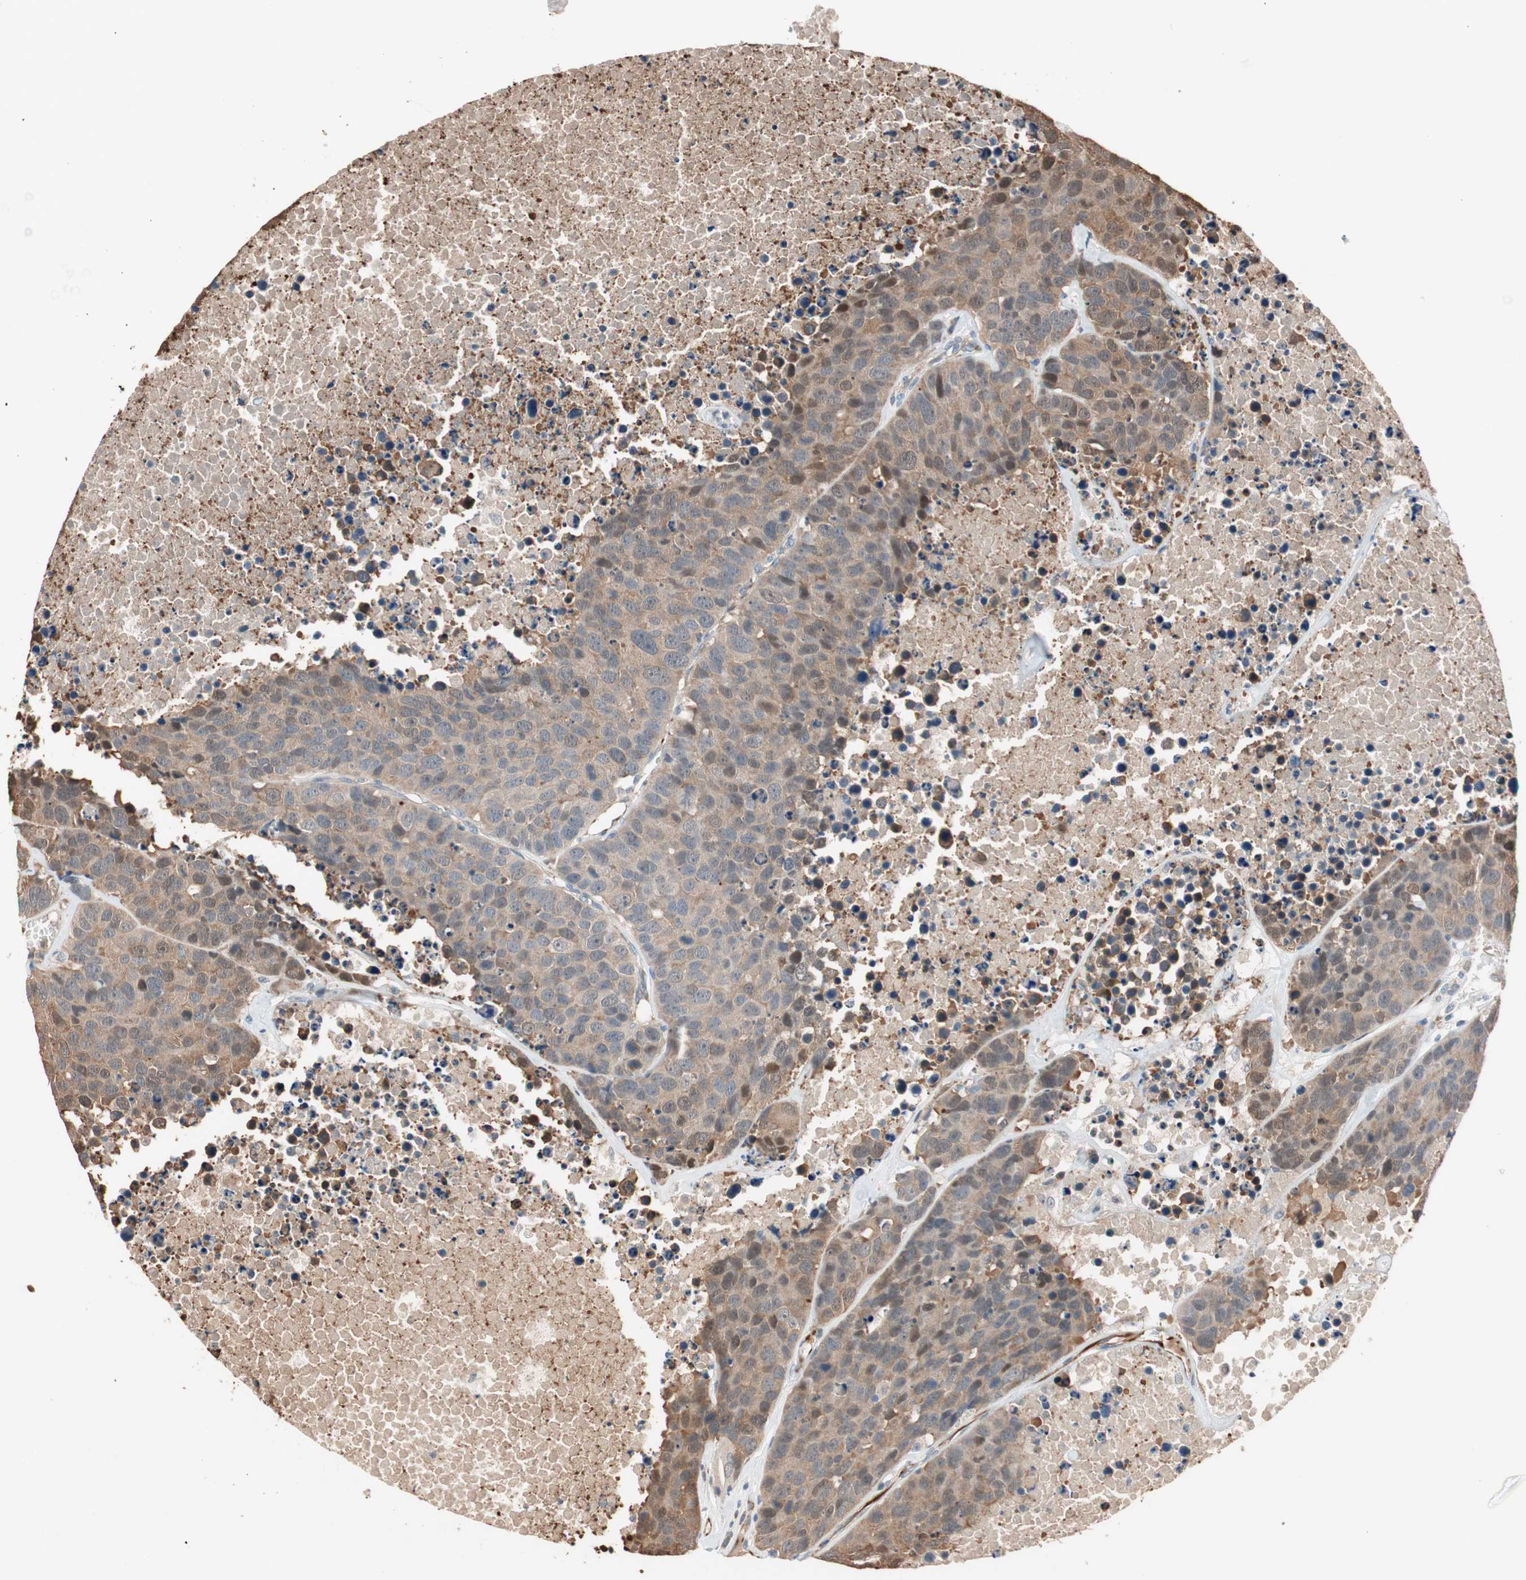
{"staining": {"intensity": "moderate", "quantity": ">75%", "location": "cytoplasmic/membranous"}, "tissue": "carcinoid", "cell_type": "Tumor cells", "image_type": "cancer", "snomed": [{"axis": "morphology", "description": "Carcinoid, malignant, NOS"}, {"axis": "topography", "description": "Lung"}], "caption": "IHC (DAB (3,3'-diaminobenzidine)) staining of carcinoid (malignant) exhibits moderate cytoplasmic/membranous protein positivity in approximately >75% of tumor cells. The staining was performed using DAB, with brown indicating positive protein expression. Nuclei are stained blue with hematoxylin.", "gene": "PIK3R3", "patient": {"sex": "male", "age": 60}}